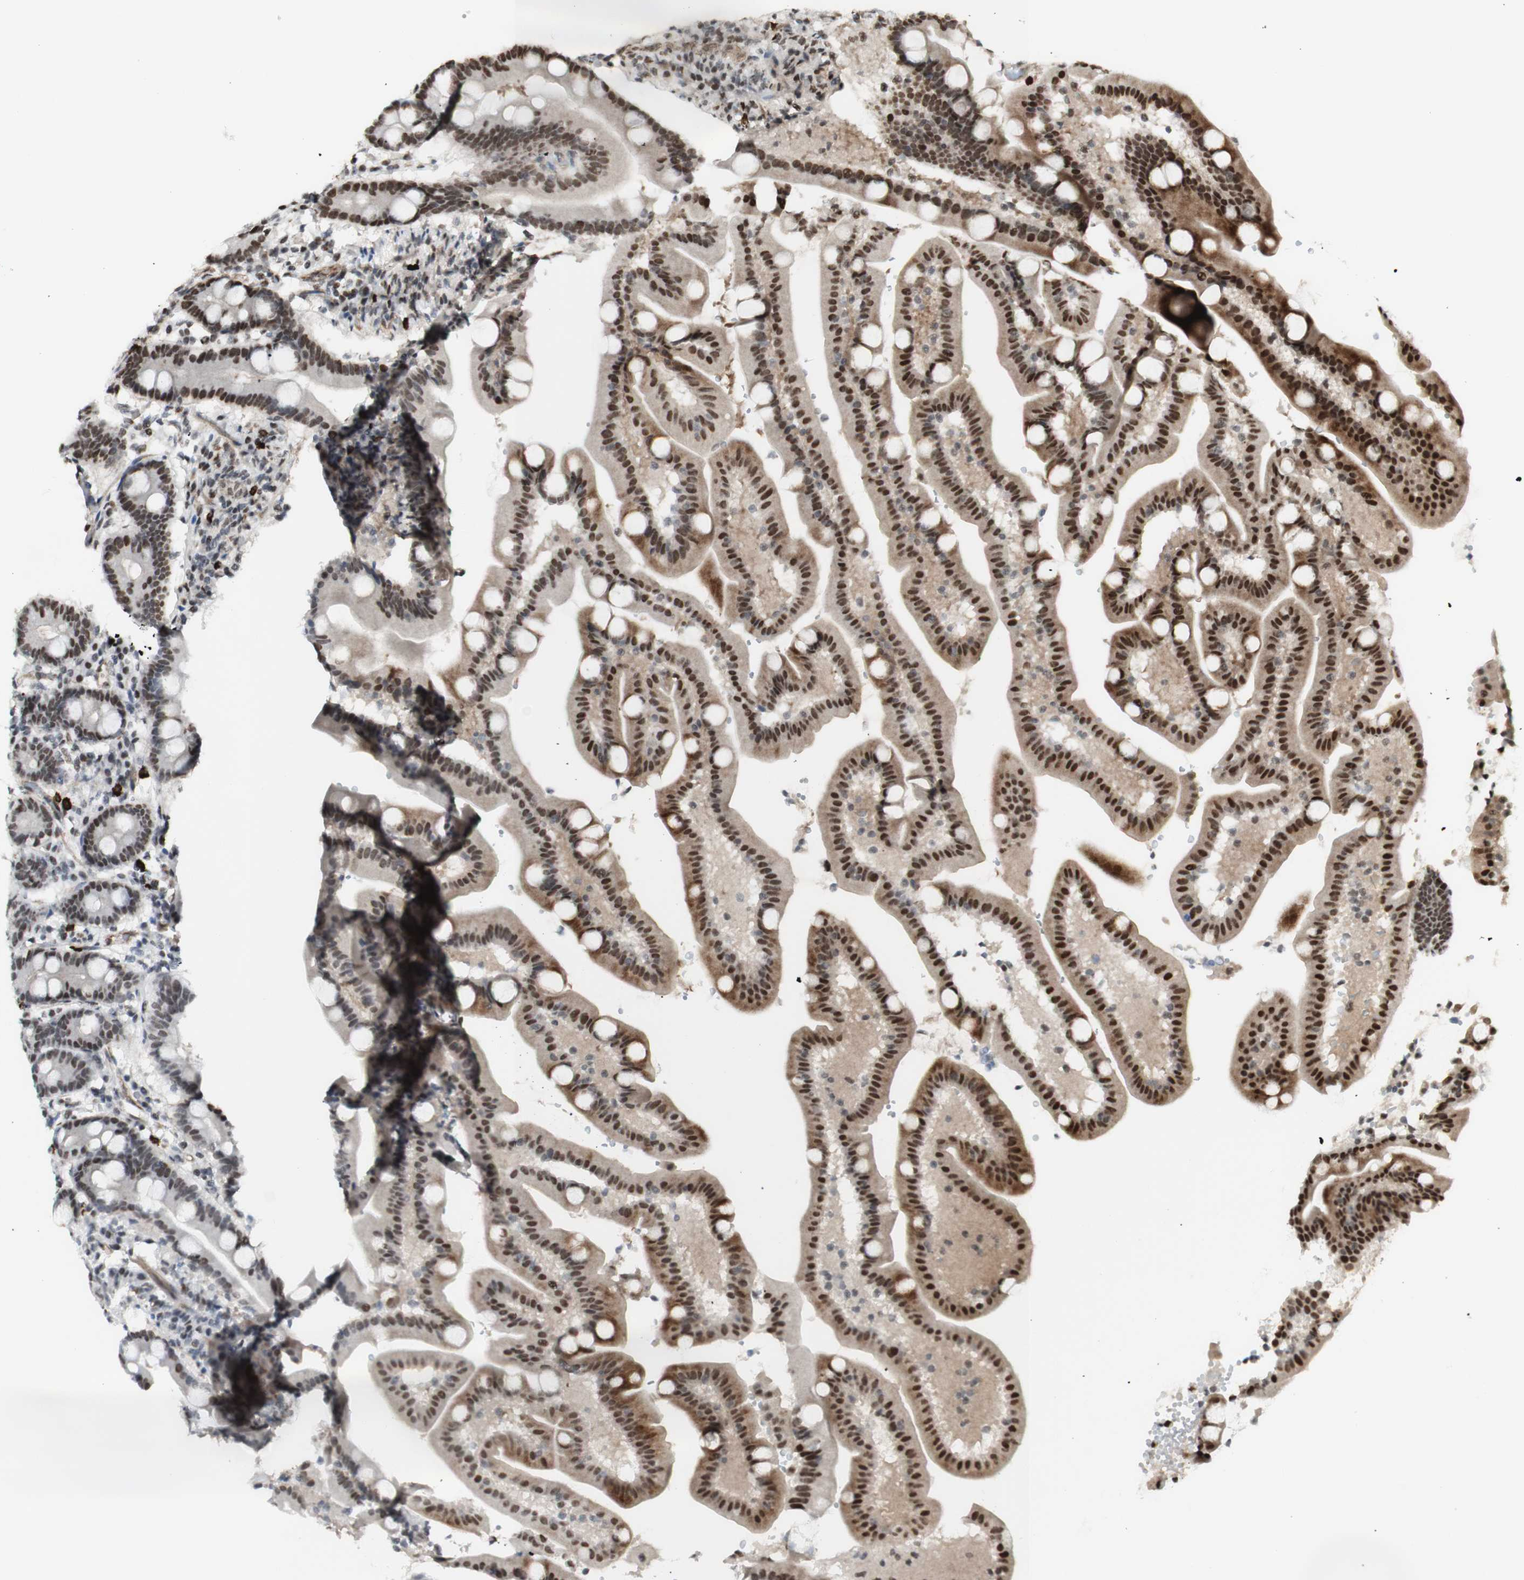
{"staining": {"intensity": "moderate", "quantity": ">75%", "location": "nuclear"}, "tissue": "duodenum", "cell_type": "Glandular cells", "image_type": "normal", "snomed": [{"axis": "morphology", "description": "Normal tissue, NOS"}, {"axis": "topography", "description": "Duodenum"}], "caption": "IHC staining of unremarkable duodenum, which displays medium levels of moderate nuclear positivity in approximately >75% of glandular cells indicating moderate nuclear protein positivity. The staining was performed using DAB (brown) for protein detection and nuclei were counterstained in hematoxylin (blue).", "gene": "ZMYM6", "patient": {"sex": "male", "age": 54}}